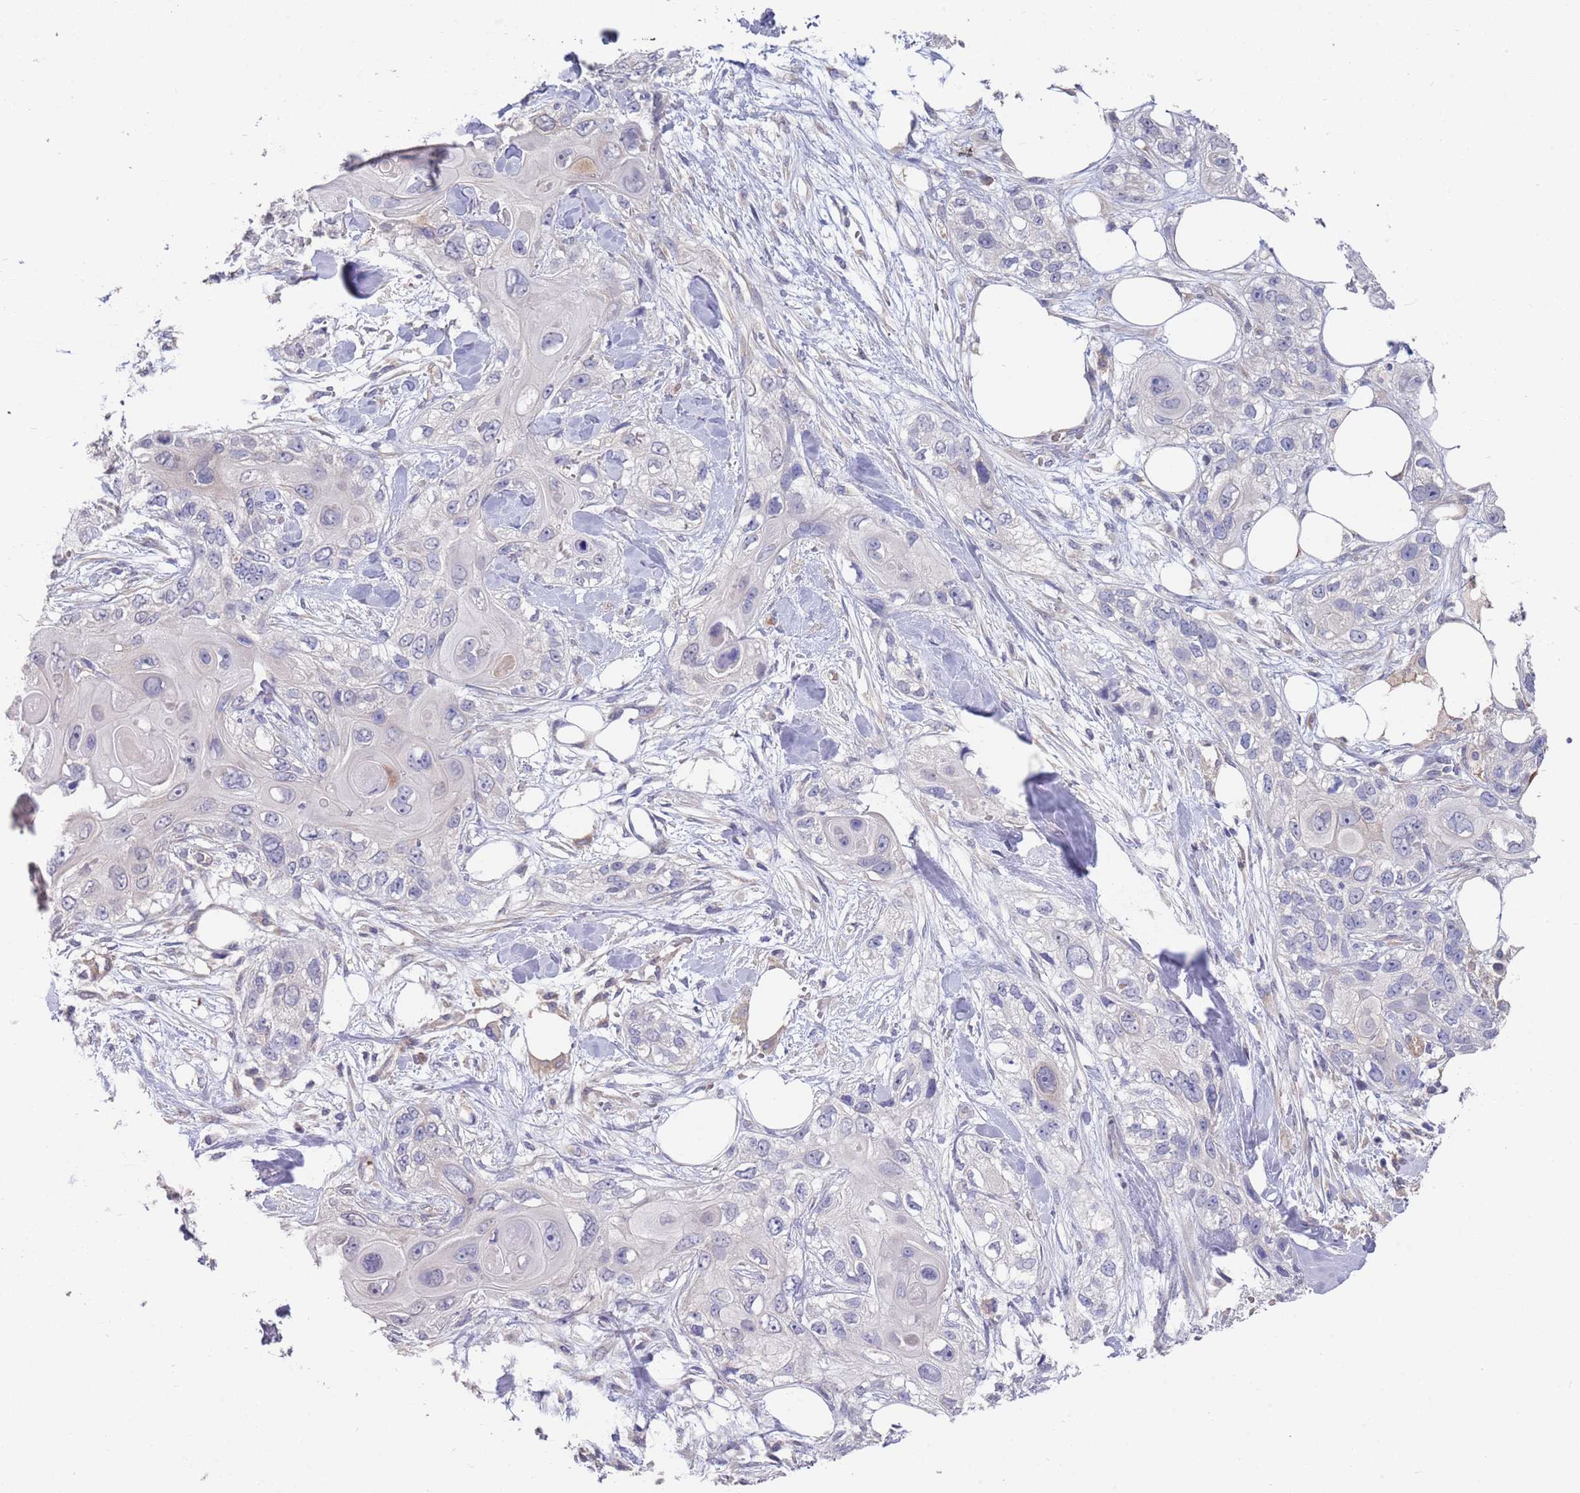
{"staining": {"intensity": "negative", "quantity": "none", "location": "none"}, "tissue": "skin cancer", "cell_type": "Tumor cells", "image_type": "cancer", "snomed": [{"axis": "morphology", "description": "Normal tissue, NOS"}, {"axis": "morphology", "description": "Squamous cell carcinoma, NOS"}, {"axis": "topography", "description": "Skin"}], "caption": "This micrograph is of squamous cell carcinoma (skin) stained with immunohistochemistry to label a protein in brown with the nuclei are counter-stained blue. There is no staining in tumor cells. The staining was performed using DAB to visualize the protein expression in brown, while the nuclei were stained in blue with hematoxylin (Magnification: 20x).", "gene": "ANK2", "patient": {"sex": "male", "age": 72}}